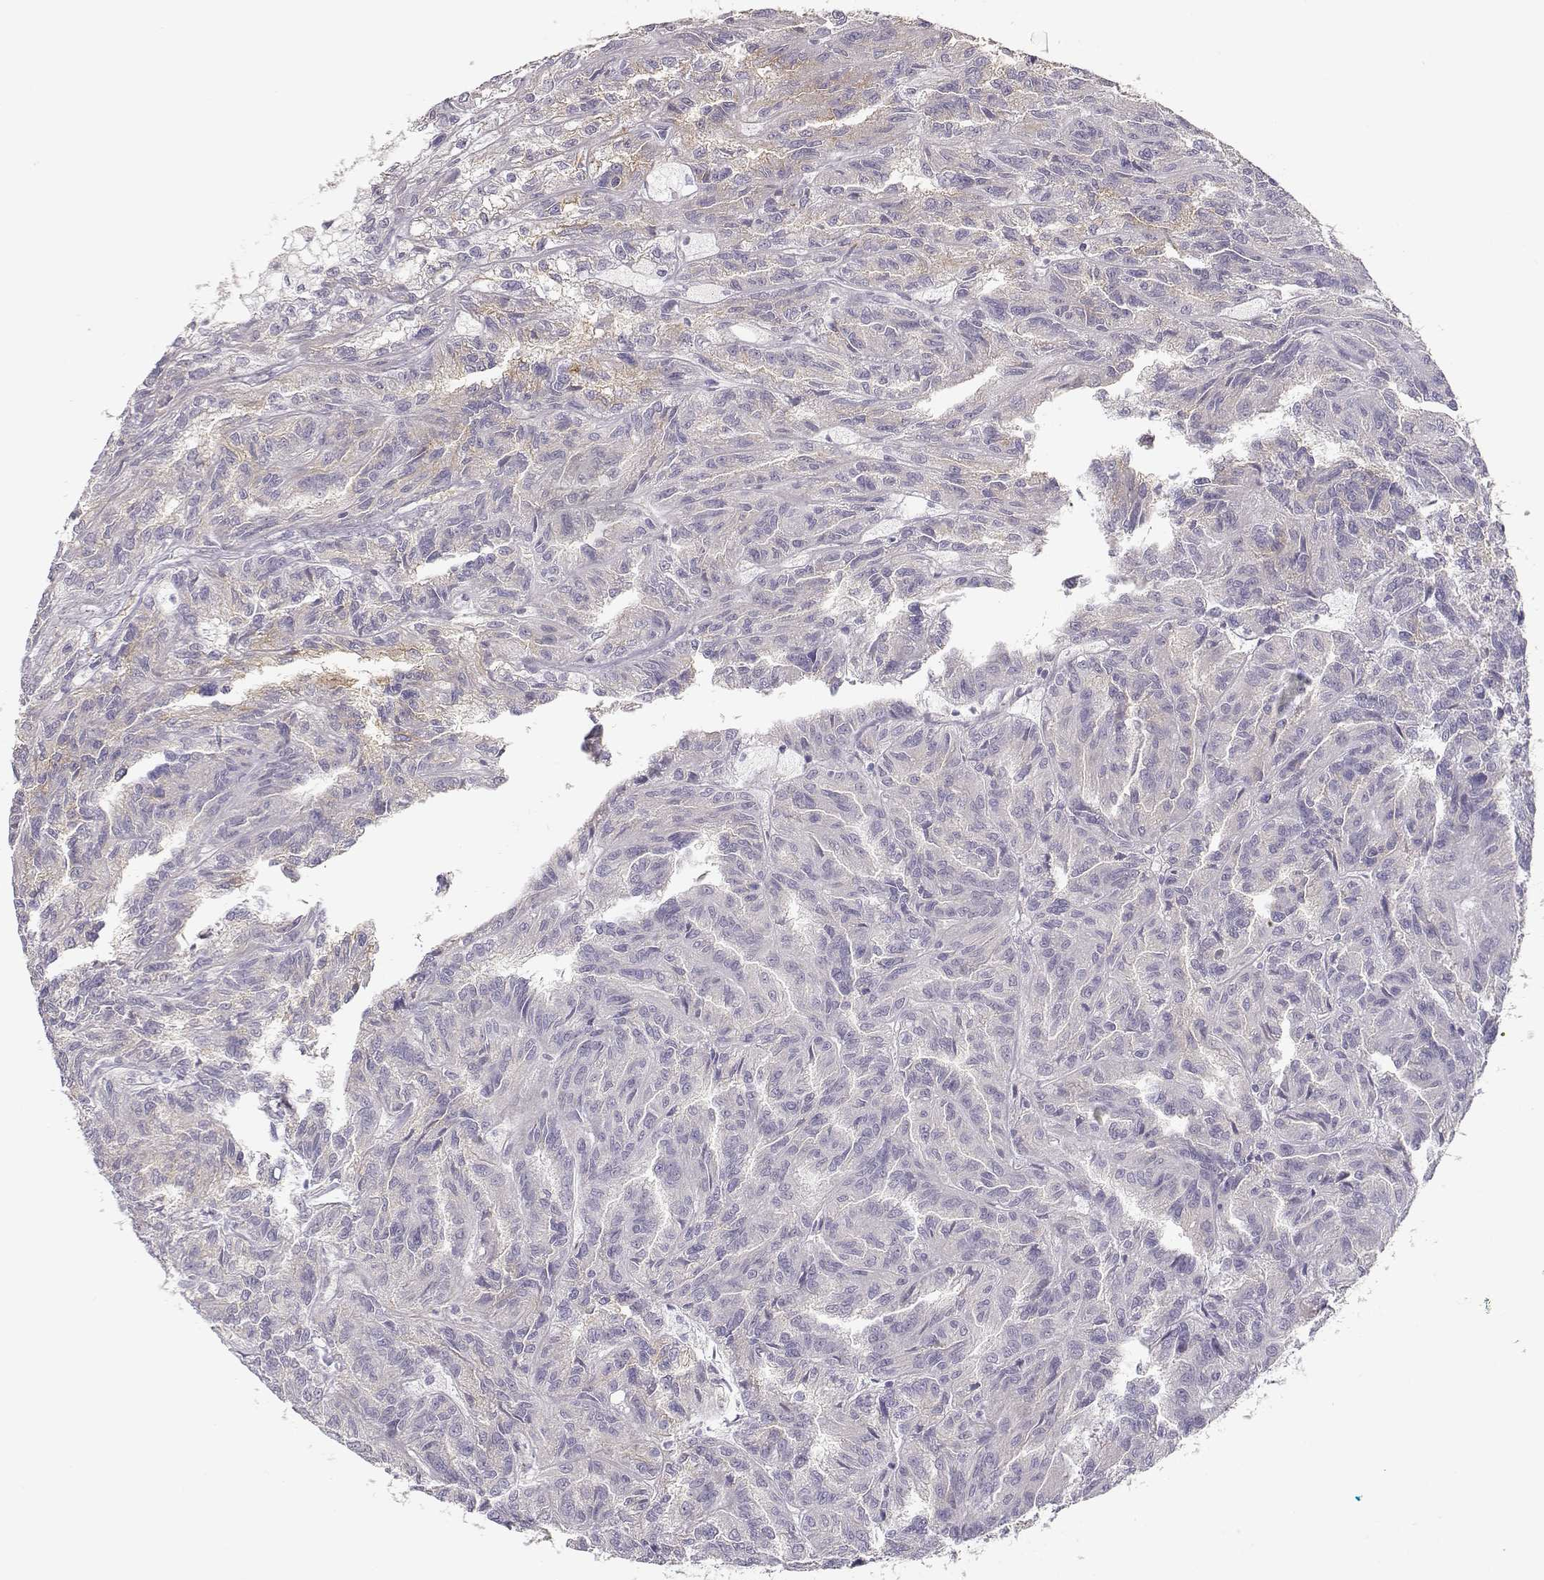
{"staining": {"intensity": "negative", "quantity": "none", "location": "none"}, "tissue": "renal cancer", "cell_type": "Tumor cells", "image_type": "cancer", "snomed": [{"axis": "morphology", "description": "Adenocarcinoma, NOS"}, {"axis": "topography", "description": "Kidney"}], "caption": "There is no significant staining in tumor cells of renal cancer (adenocarcinoma). (DAB (3,3'-diaminobenzidine) immunohistochemistry, high magnification).", "gene": "TTC26", "patient": {"sex": "male", "age": 79}}